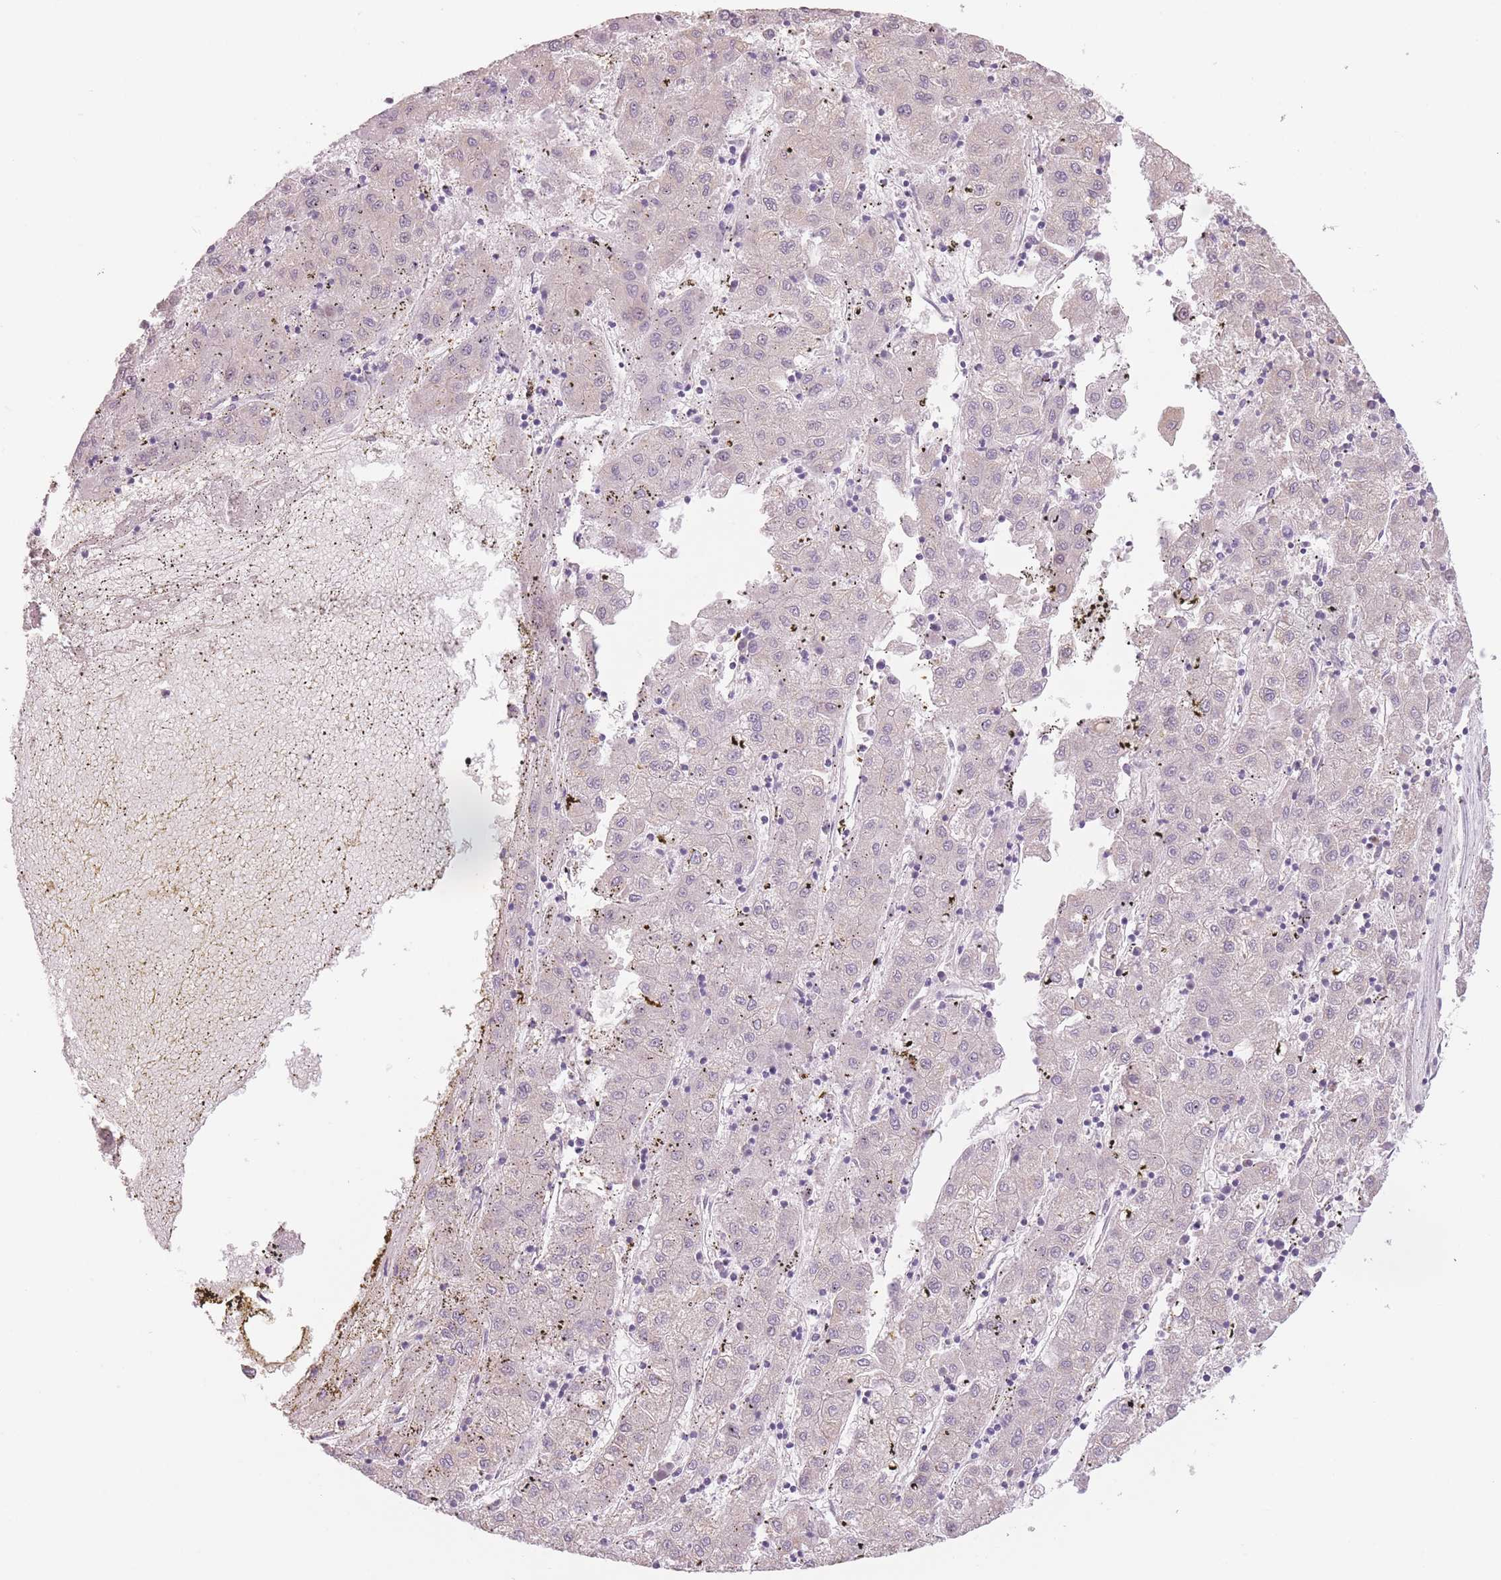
{"staining": {"intensity": "weak", "quantity": "<25%", "location": "cytoplasmic/membranous"}, "tissue": "liver cancer", "cell_type": "Tumor cells", "image_type": "cancer", "snomed": [{"axis": "morphology", "description": "Carcinoma, Hepatocellular, NOS"}, {"axis": "topography", "description": "Liver"}], "caption": "Immunohistochemistry (IHC) histopathology image of neoplastic tissue: liver cancer stained with DAB (3,3'-diaminobenzidine) shows no significant protein staining in tumor cells.", "gene": "TMEM236", "patient": {"sex": "male", "age": 72}}